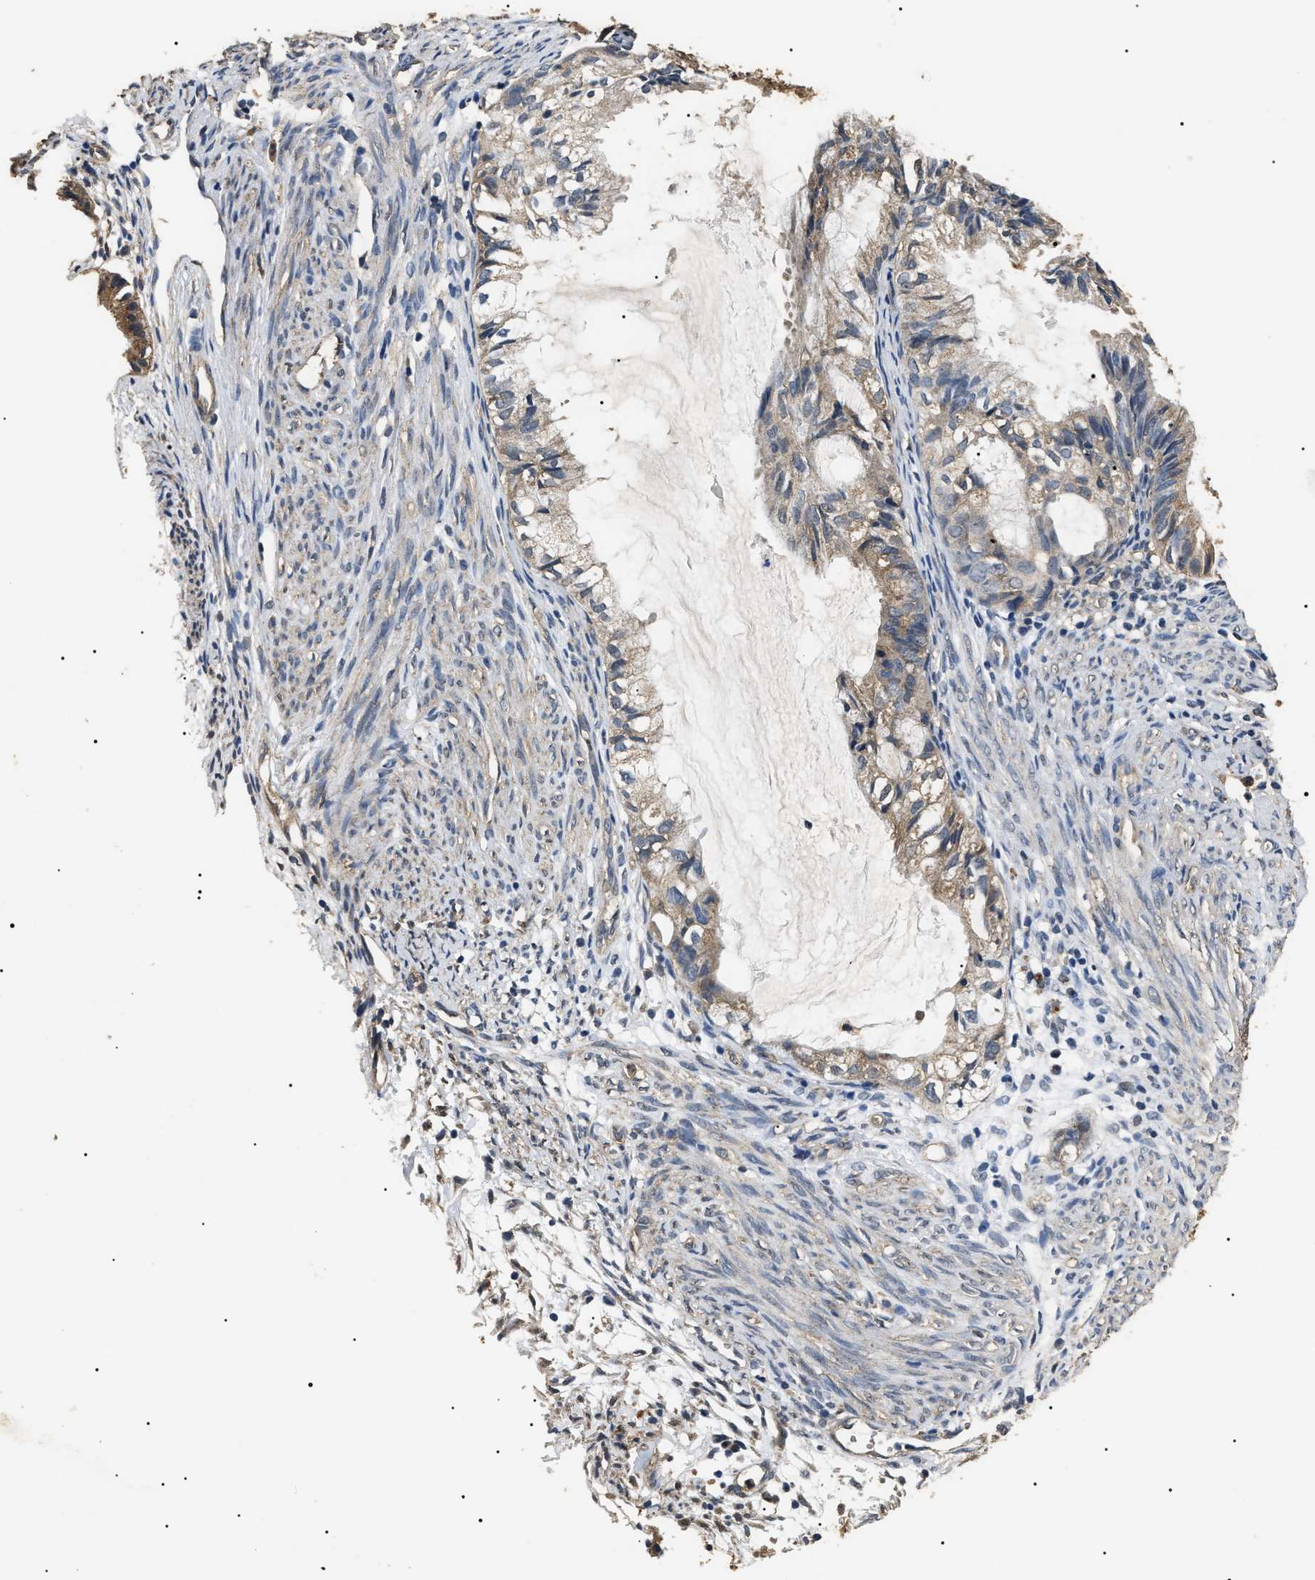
{"staining": {"intensity": "moderate", "quantity": ">75%", "location": "cytoplasmic/membranous"}, "tissue": "cervical cancer", "cell_type": "Tumor cells", "image_type": "cancer", "snomed": [{"axis": "morphology", "description": "Normal tissue, NOS"}, {"axis": "morphology", "description": "Adenocarcinoma, NOS"}, {"axis": "topography", "description": "Cervix"}, {"axis": "topography", "description": "Endometrium"}], "caption": "Immunohistochemistry micrograph of human cervical cancer stained for a protein (brown), which shows medium levels of moderate cytoplasmic/membranous expression in approximately >75% of tumor cells.", "gene": "PSMD8", "patient": {"sex": "female", "age": 86}}